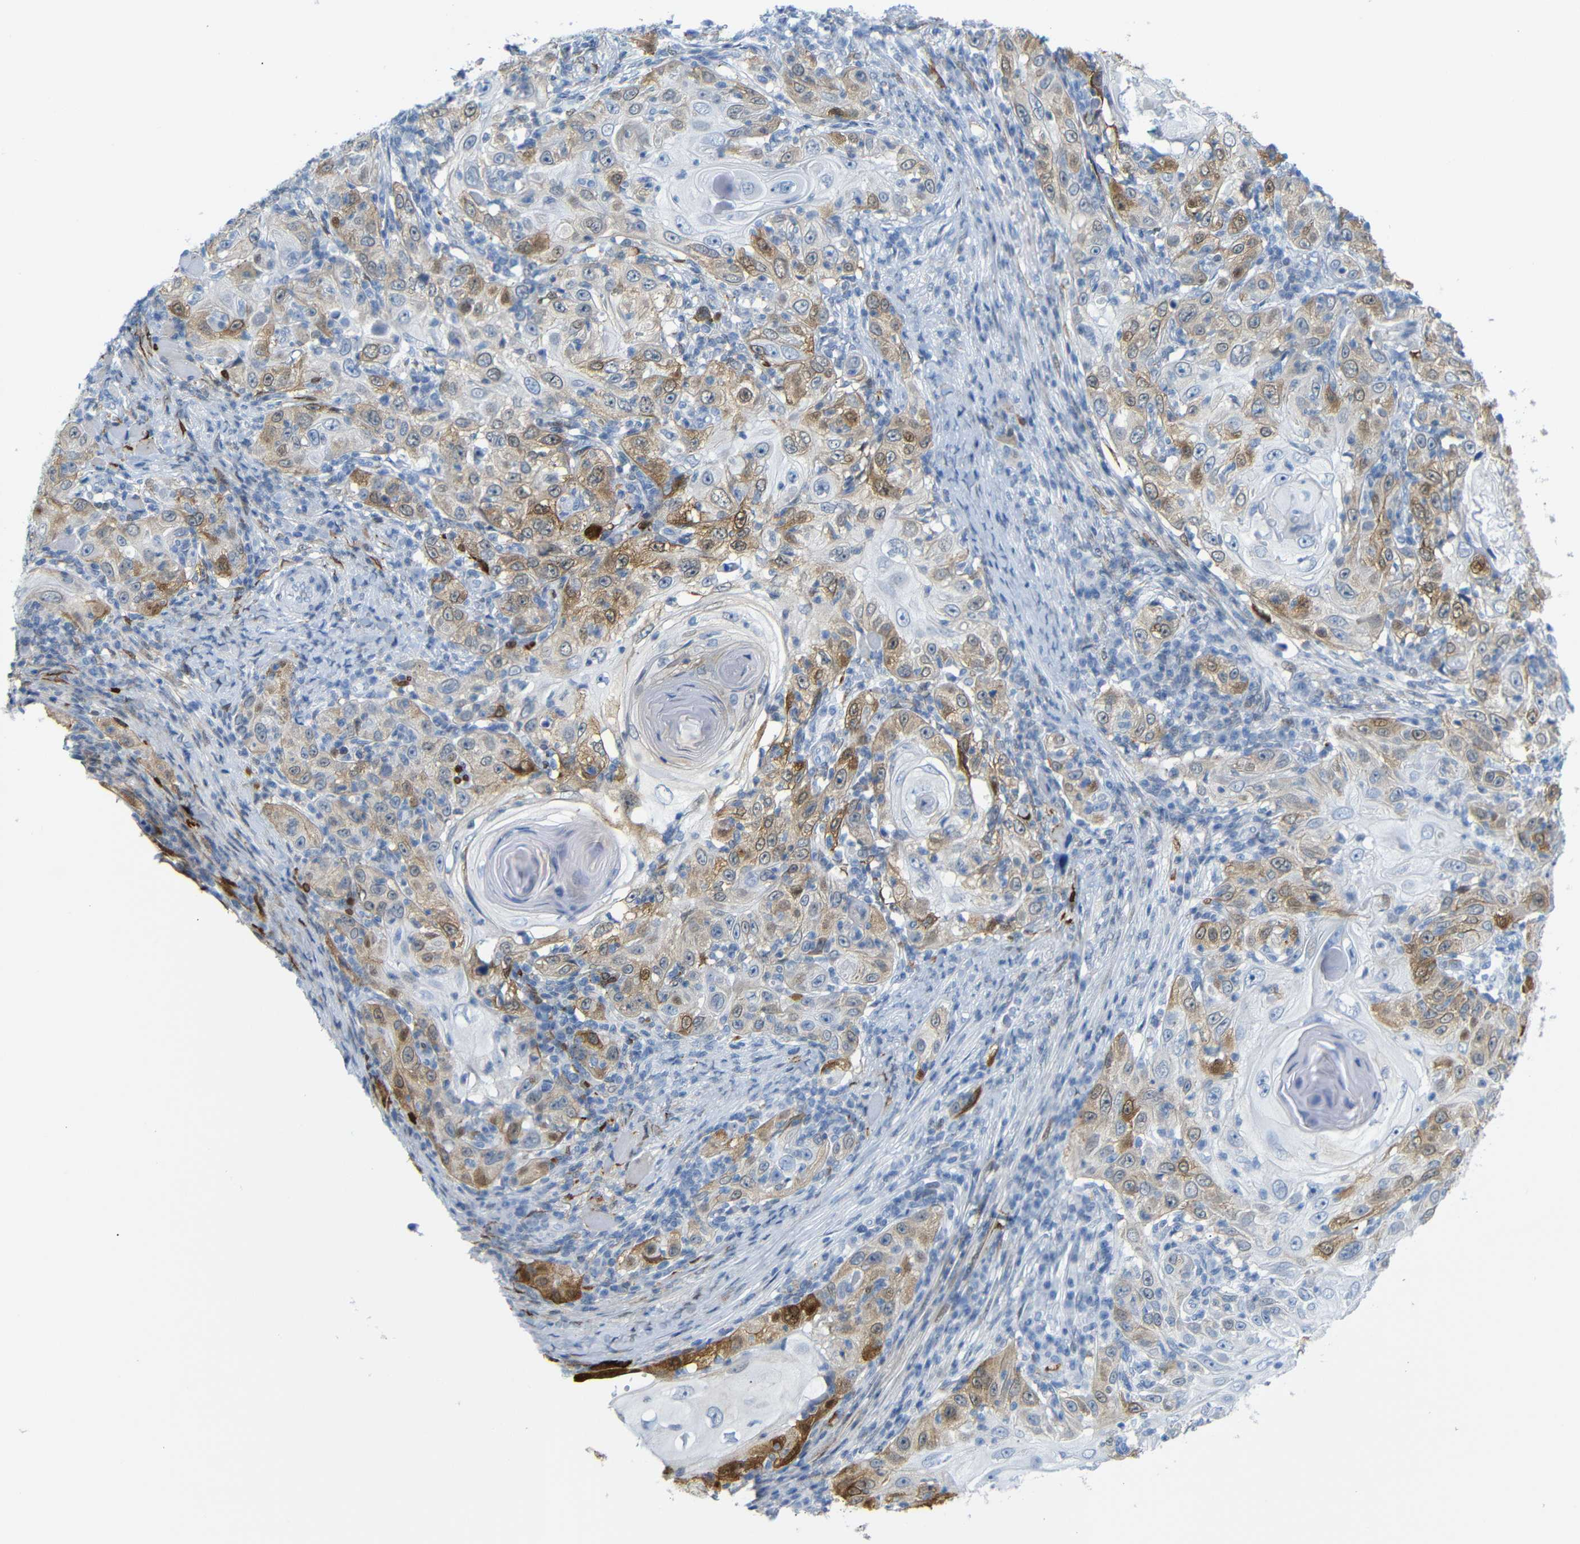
{"staining": {"intensity": "moderate", "quantity": "25%-75%", "location": "cytoplasmic/membranous"}, "tissue": "skin cancer", "cell_type": "Tumor cells", "image_type": "cancer", "snomed": [{"axis": "morphology", "description": "Squamous cell carcinoma, NOS"}, {"axis": "topography", "description": "Skin"}], "caption": "Skin squamous cell carcinoma stained with DAB (3,3'-diaminobenzidine) immunohistochemistry displays medium levels of moderate cytoplasmic/membranous positivity in about 25%-75% of tumor cells.", "gene": "MT1A", "patient": {"sex": "female", "age": 88}}